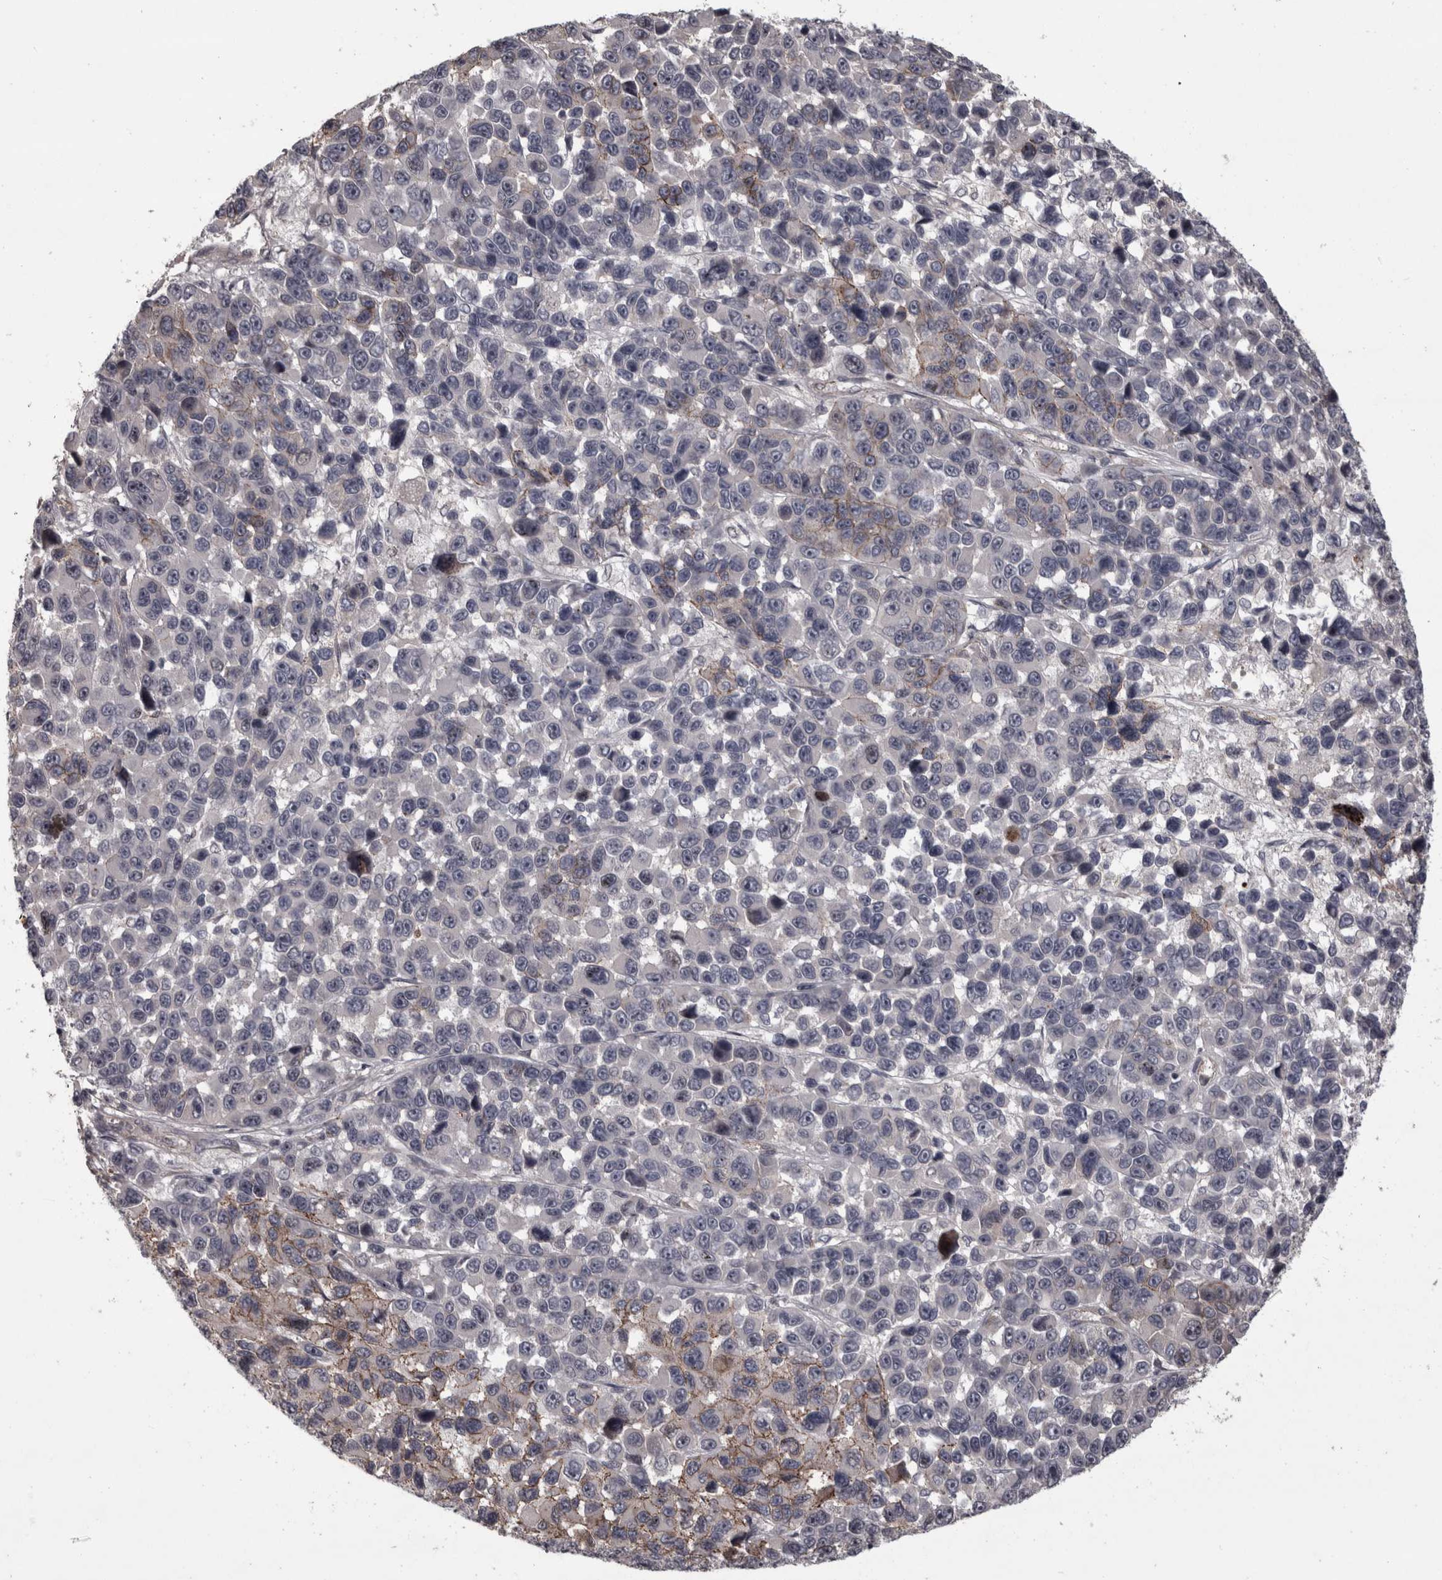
{"staining": {"intensity": "negative", "quantity": "none", "location": "none"}, "tissue": "melanoma", "cell_type": "Tumor cells", "image_type": "cancer", "snomed": [{"axis": "morphology", "description": "Malignant melanoma, NOS"}, {"axis": "topography", "description": "Skin"}], "caption": "A photomicrograph of melanoma stained for a protein reveals no brown staining in tumor cells. (Immunohistochemistry, brightfield microscopy, high magnification).", "gene": "PCDH17", "patient": {"sex": "male", "age": 53}}